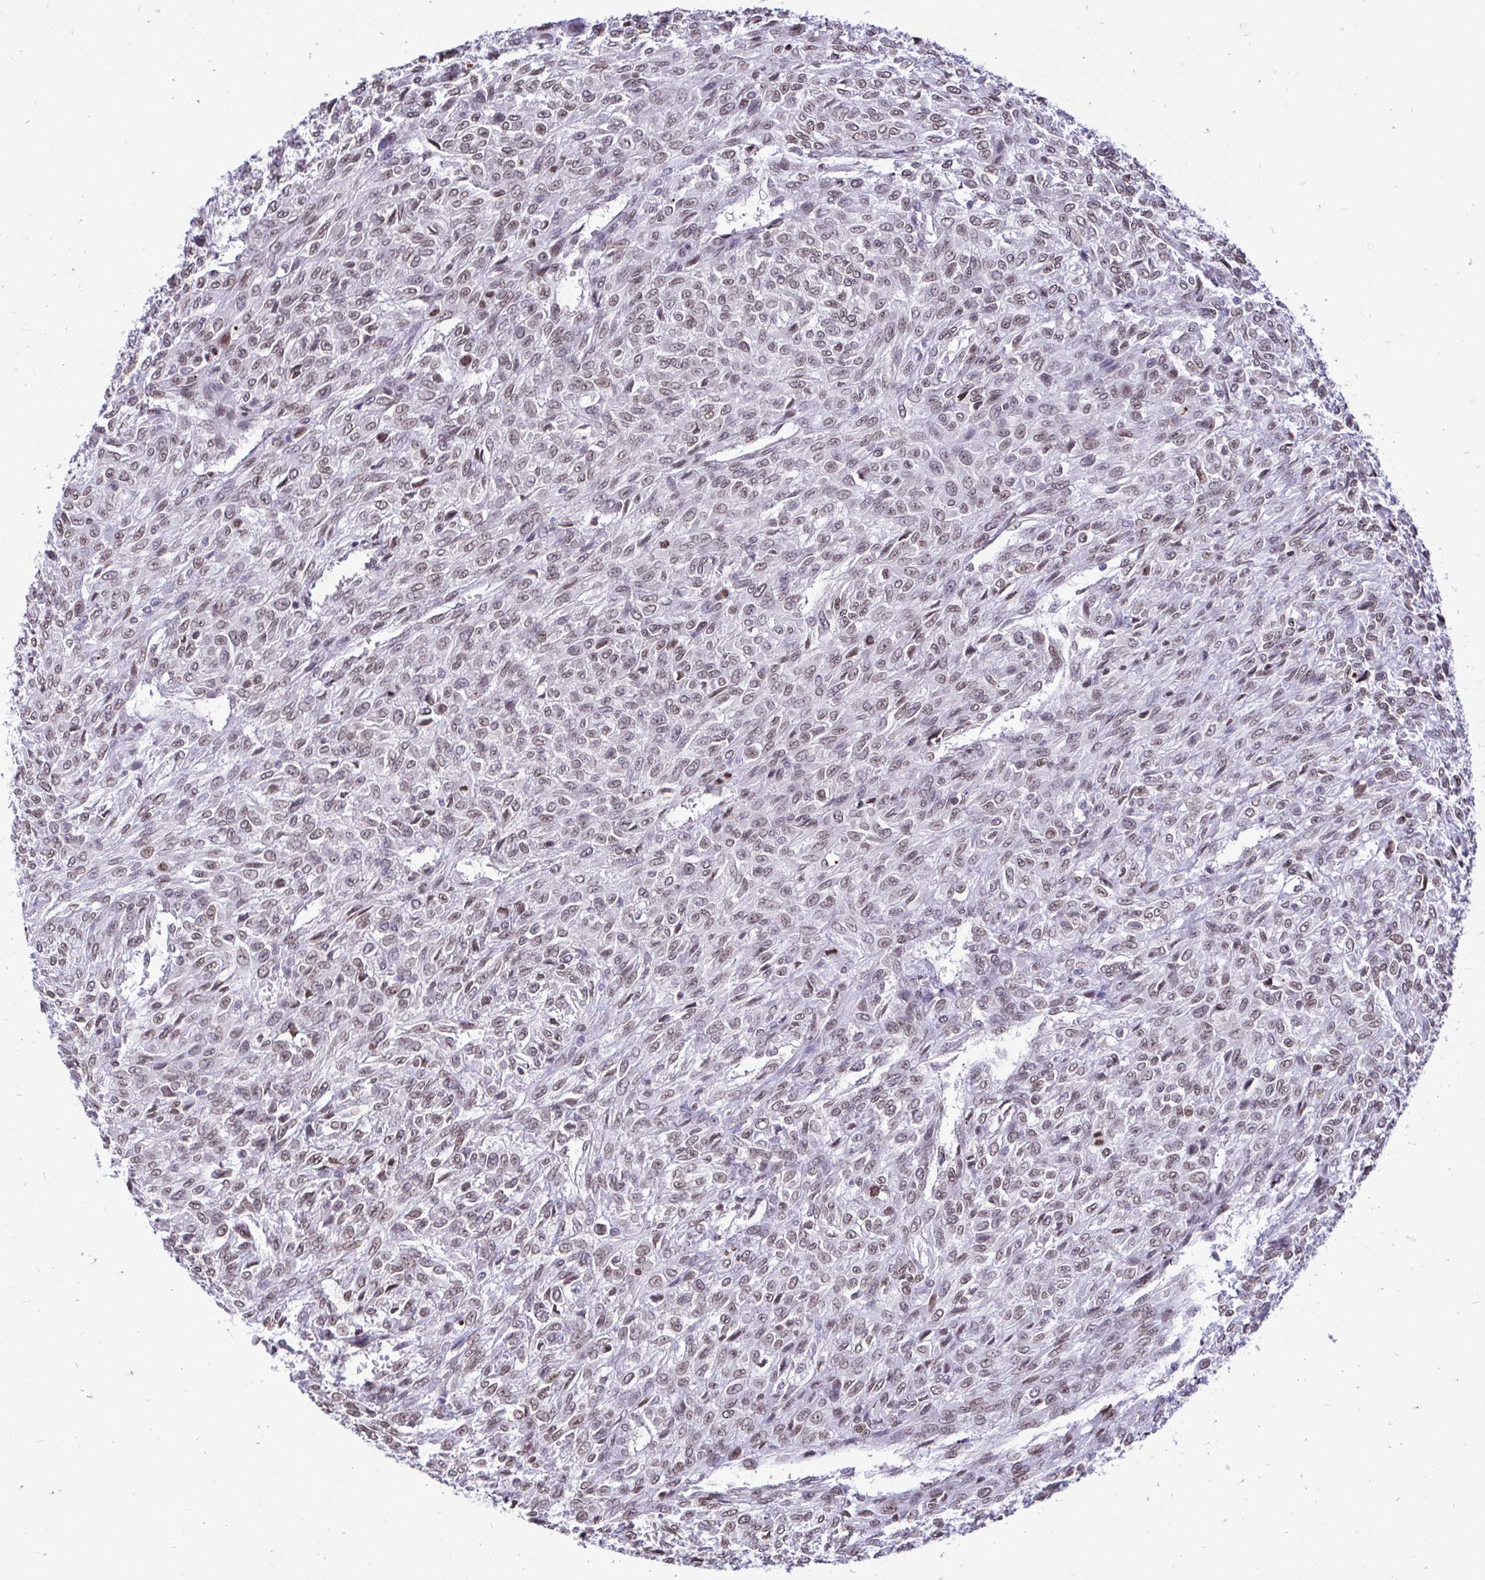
{"staining": {"intensity": "weak", "quantity": ">75%", "location": "nuclear"}, "tissue": "renal cancer", "cell_type": "Tumor cells", "image_type": "cancer", "snomed": [{"axis": "morphology", "description": "Adenocarcinoma, NOS"}, {"axis": "topography", "description": "Kidney"}], "caption": "Renal cancer stained for a protein (brown) demonstrates weak nuclear positive positivity in approximately >75% of tumor cells.", "gene": "BANF1", "patient": {"sex": "male", "age": 58}}